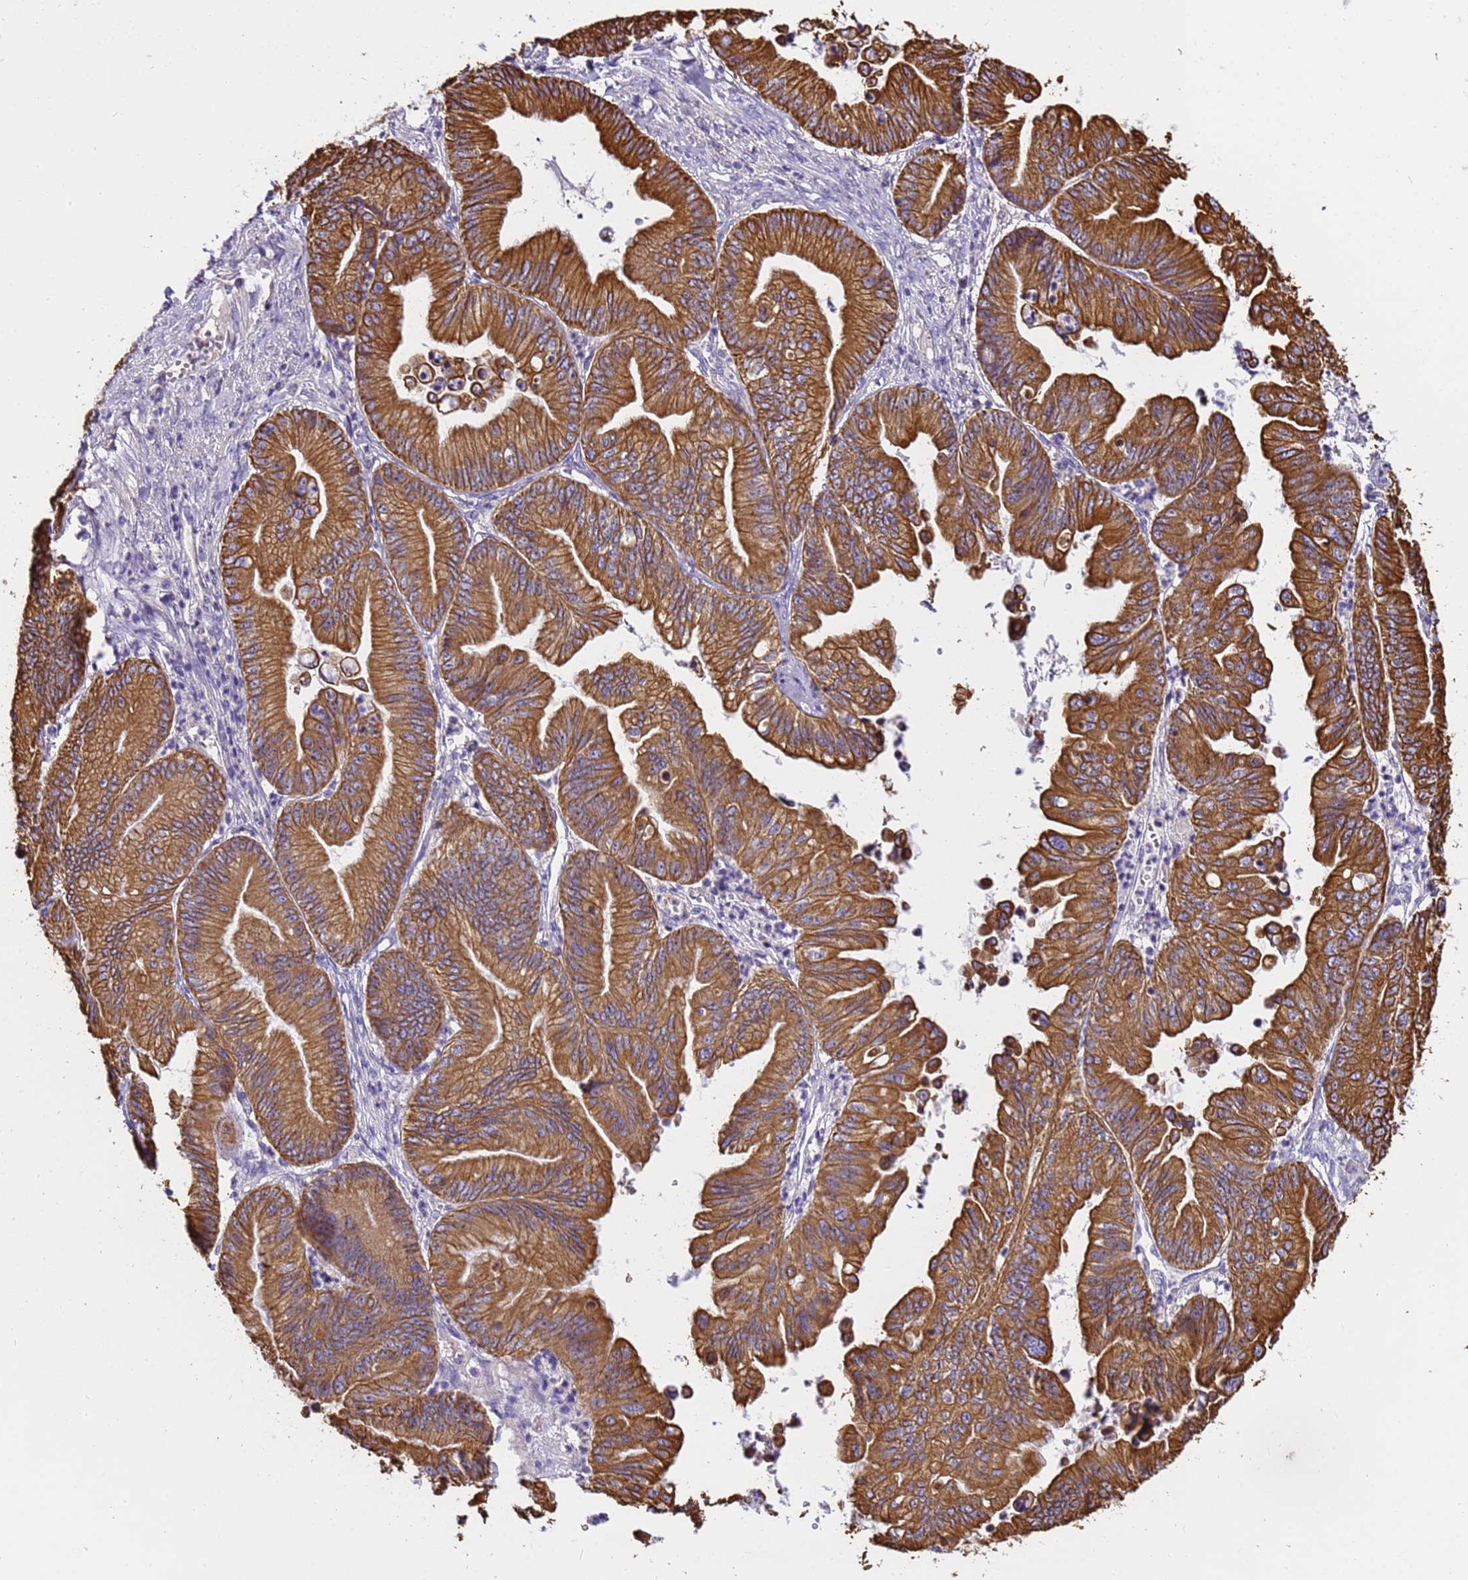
{"staining": {"intensity": "strong", "quantity": ">75%", "location": "cytoplasmic/membranous"}, "tissue": "ovarian cancer", "cell_type": "Tumor cells", "image_type": "cancer", "snomed": [{"axis": "morphology", "description": "Cystadenocarcinoma, mucinous, NOS"}, {"axis": "topography", "description": "Ovary"}], "caption": "A brown stain shows strong cytoplasmic/membranous positivity of a protein in ovarian cancer (mucinous cystadenocarcinoma) tumor cells.", "gene": "PIEZO2", "patient": {"sex": "female", "age": 71}}